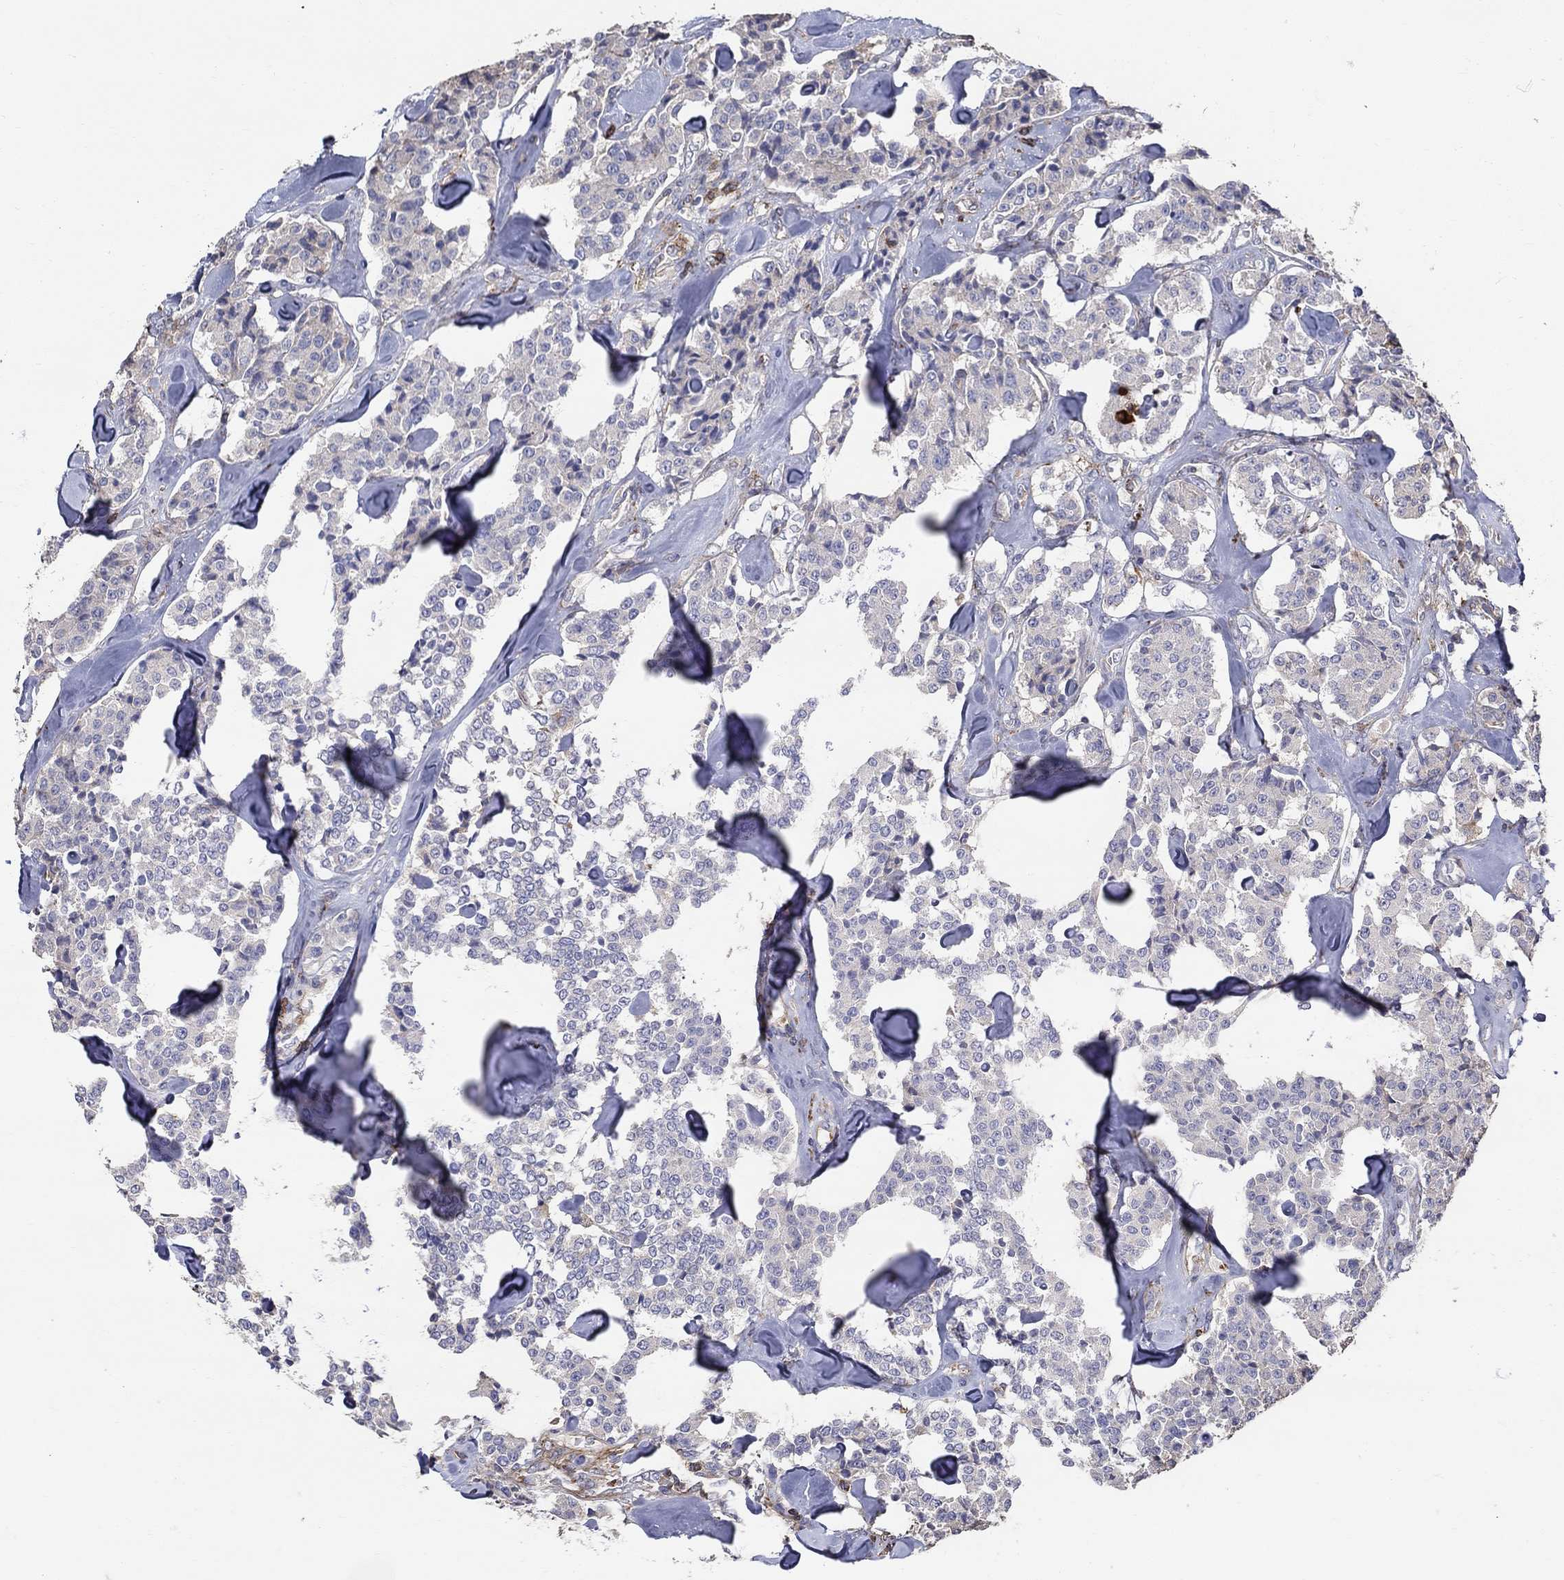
{"staining": {"intensity": "negative", "quantity": "none", "location": "none"}, "tissue": "carcinoid", "cell_type": "Tumor cells", "image_type": "cancer", "snomed": [{"axis": "morphology", "description": "Carcinoid, malignant, NOS"}, {"axis": "topography", "description": "Pancreas"}], "caption": "DAB immunohistochemical staining of human carcinoid displays no significant positivity in tumor cells.", "gene": "NPHP1", "patient": {"sex": "male", "age": 41}}